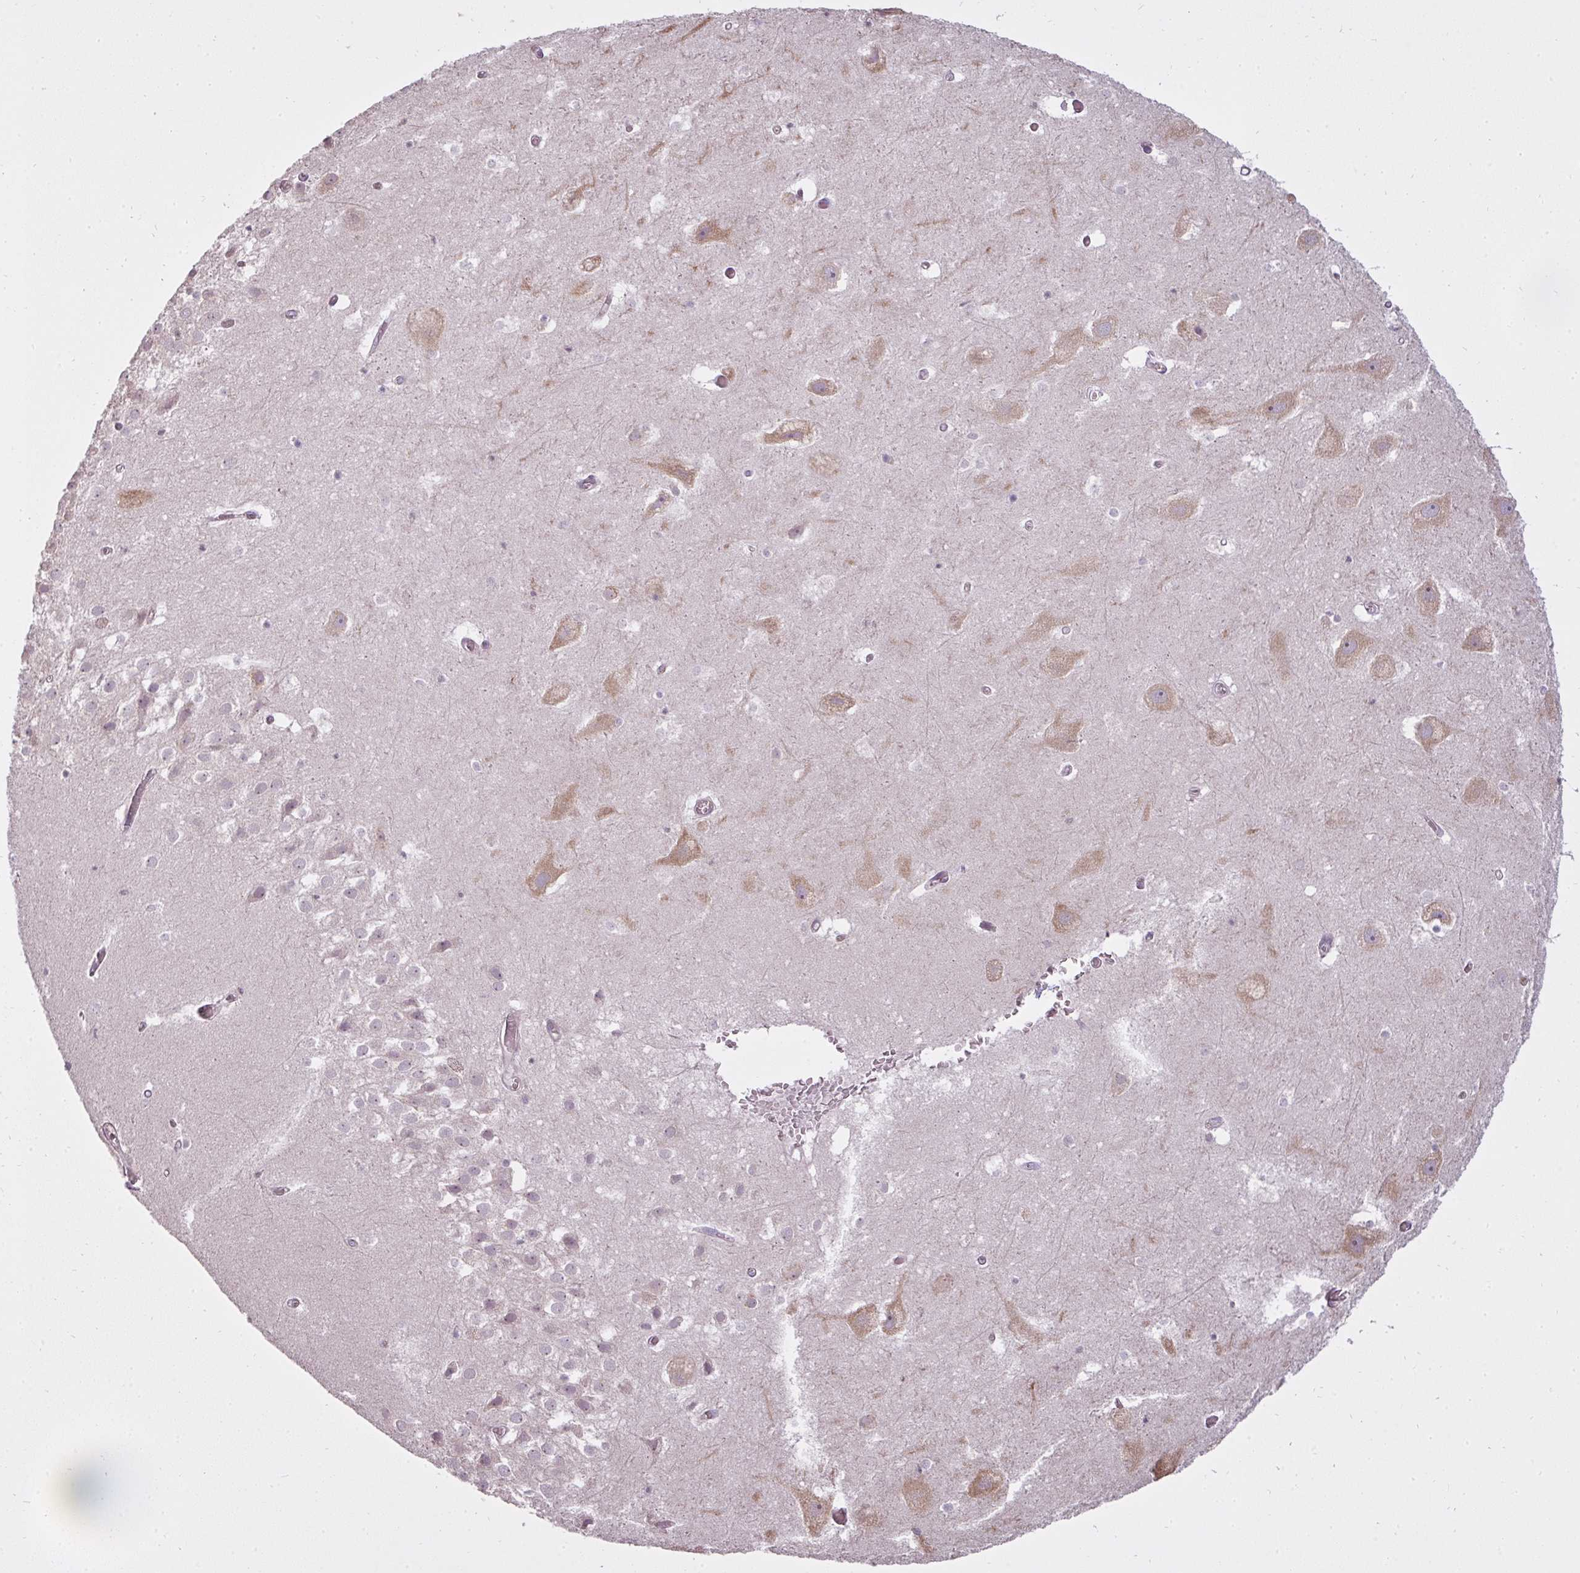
{"staining": {"intensity": "negative", "quantity": "none", "location": "none"}, "tissue": "hippocampus", "cell_type": "Glial cells", "image_type": "normal", "snomed": [{"axis": "morphology", "description": "Normal tissue, NOS"}, {"axis": "topography", "description": "Hippocampus"}], "caption": "High magnification brightfield microscopy of benign hippocampus stained with DAB (brown) and counterstained with hematoxylin (blue): glial cells show no significant expression. (DAB (3,3'-diaminobenzidine) IHC, high magnification).", "gene": "STK4", "patient": {"sex": "female", "age": 52}}